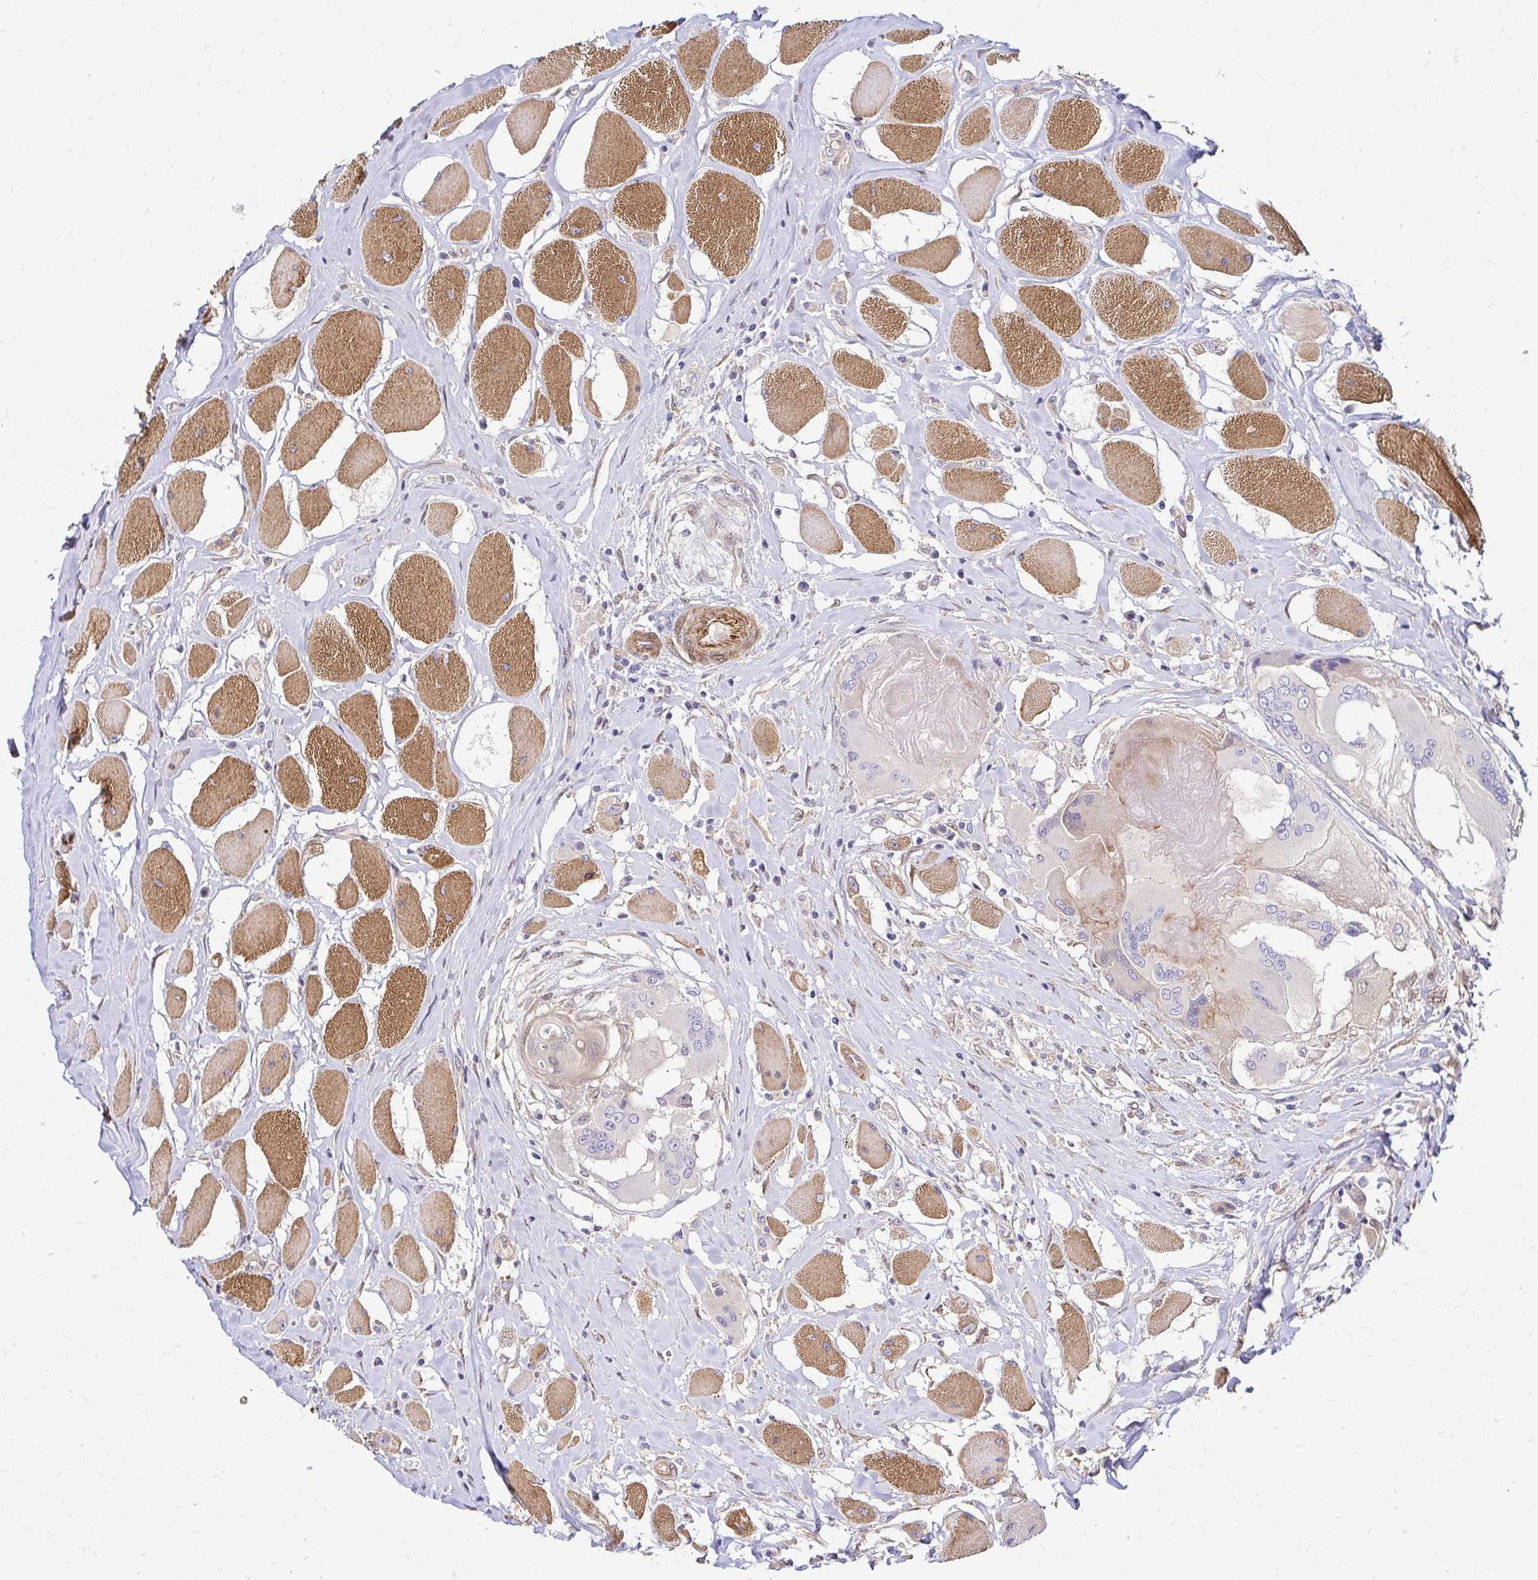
{"staining": {"intensity": "moderate", "quantity": "25%-75%", "location": "cytoplasmic/membranous,nuclear"}, "tissue": "head and neck cancer", "cell_type": "Tumor cells", "image_type": "cancer", "snomed": [{"axis": "morphology", "description": "Squamous cell carcinoma, NOS"}, {"axis": "topography", "description": "Head-Neck"}], "caption": "This histopathology image reveals head and neck squamous cell carcinoma stained with immunohistochemistry (IHC) to label a protein in brown. The cytoplasmic/membranous and nuclear of tumor cells show moderate positivity for the protein. Nuclei are counter-stained blue.", "gene": "YAP1", "patient": {"sex": "female", "age": 73}}